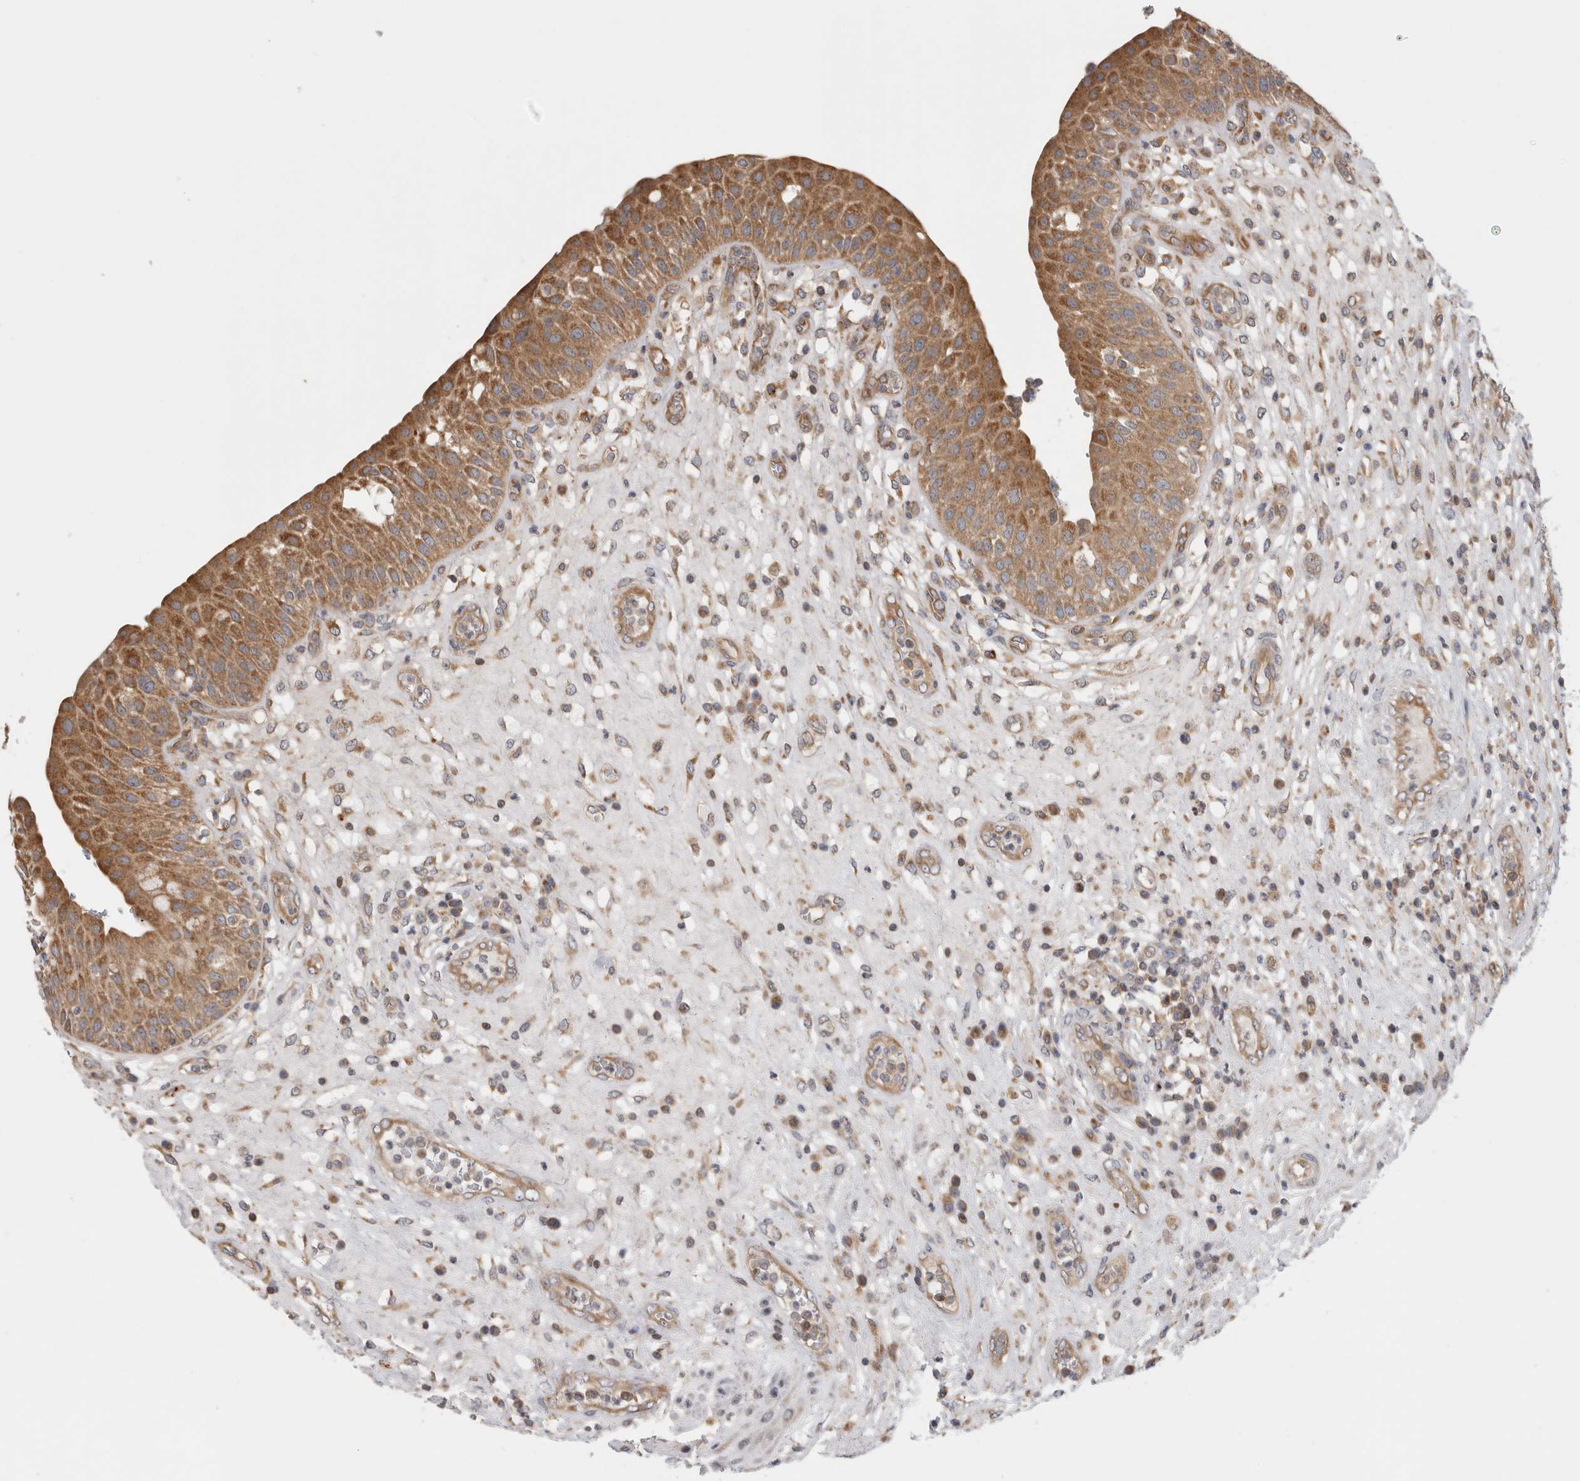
{"staining": {"intensity": "moderate", "quantity": ">75%", "location": "cytoplasmic/membranous"}, "tissue": "urinary bladder", "cell_type": "Urothelial cells", "image_type": "normal", "snomed": [{"axis": "morphology", "description": "Normal tissue, NOS"}, {"axis": "topography", "description": "Urinary bladder"}], "caption": "Unremarkable urinary bladder was stained to show a protein in brown. There is medium levels of moderate cytoplasmic/membranous staining in about >75% of urothelial cells. (brown staining indicates protein expression, while blue staining denotes nuclei).", "gene": "GRIK2", "patient": {"sex": "female", "age": 62}}